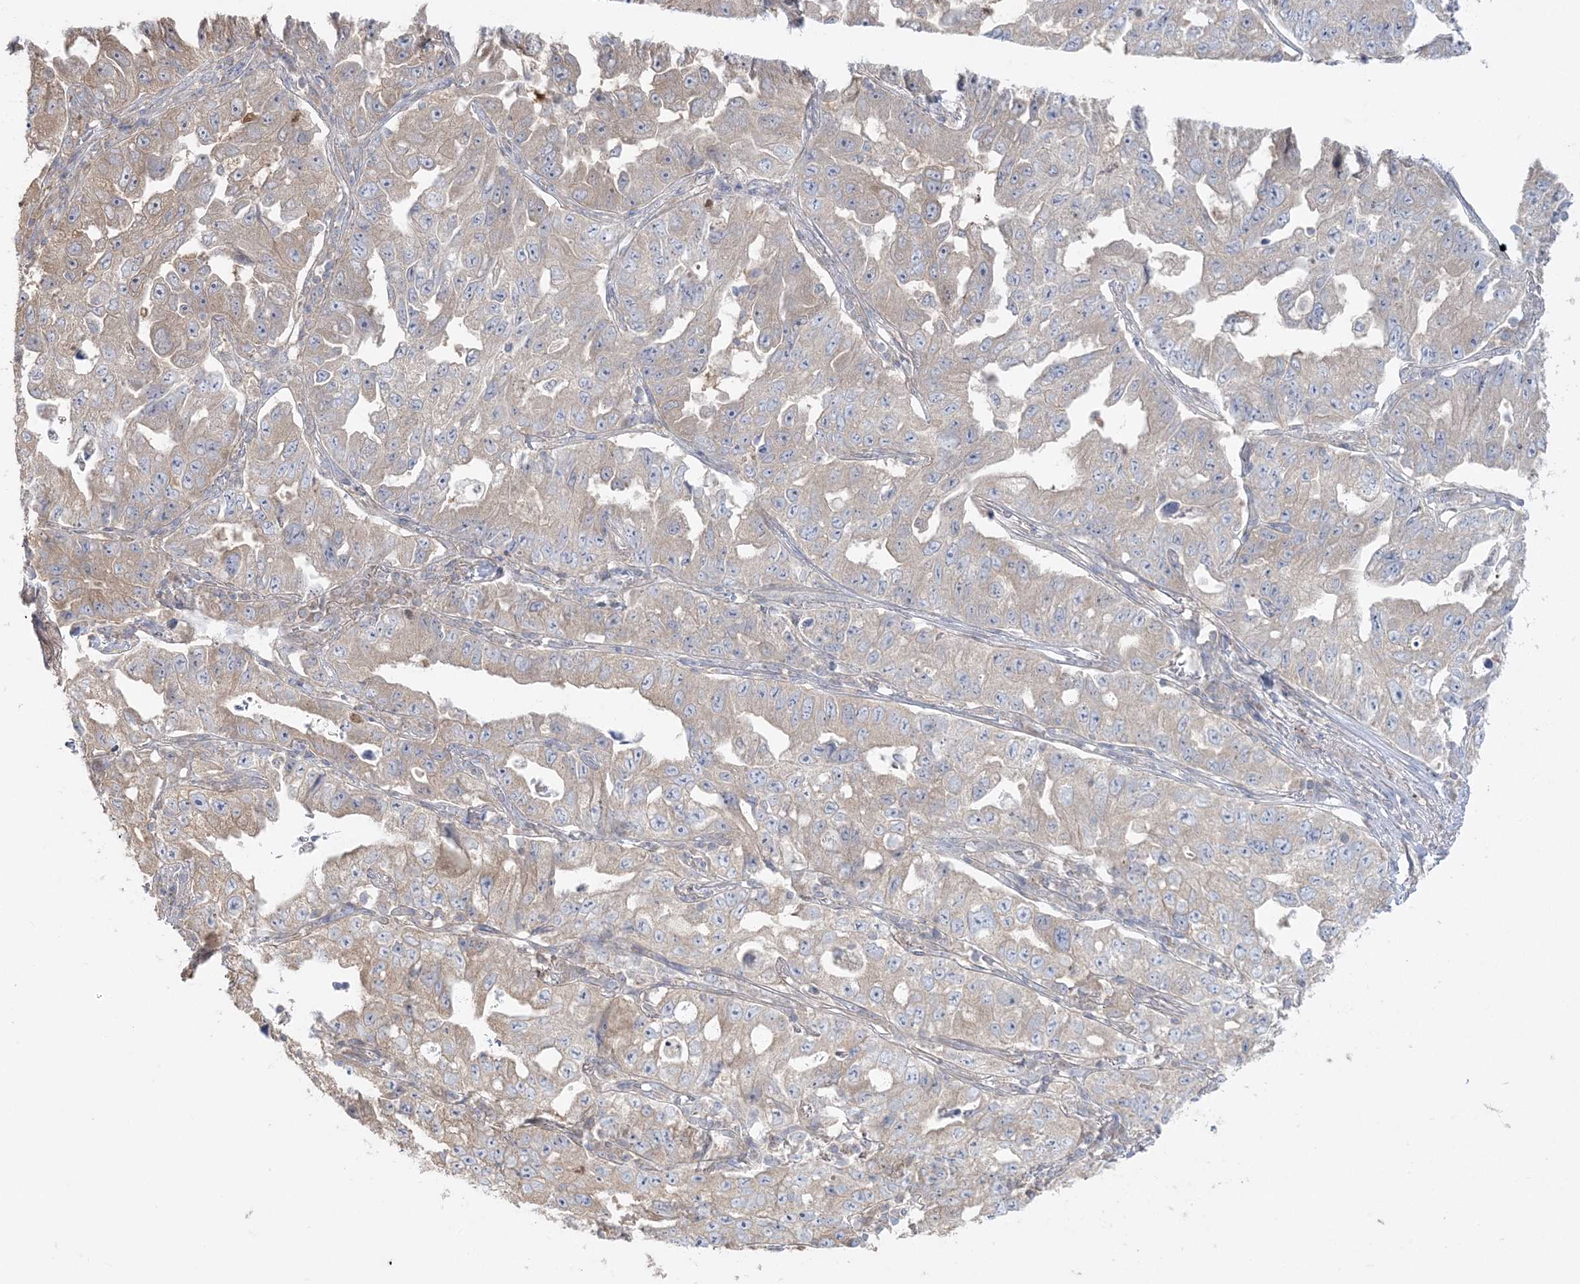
{"staining": {"intensity": "moderate", "quantity": "25%-75%", "location": "cytoplasmic/membranous"}, "tissue": "lung cancer", "cell_type": "Tumor cells", "image_type": "cancer", "snomed": [{"axis": "morphology", "description": "Adenocarcinoma, NOS"}, {"axis": "topography", "description": "Lung"}], "caption": "Human adenocarcinoma (lung) stained with a protein marker shows moderate staining in tumor cells.", "gene": "ZC3H6", "patient": {"sex": "female", "age": 51}}